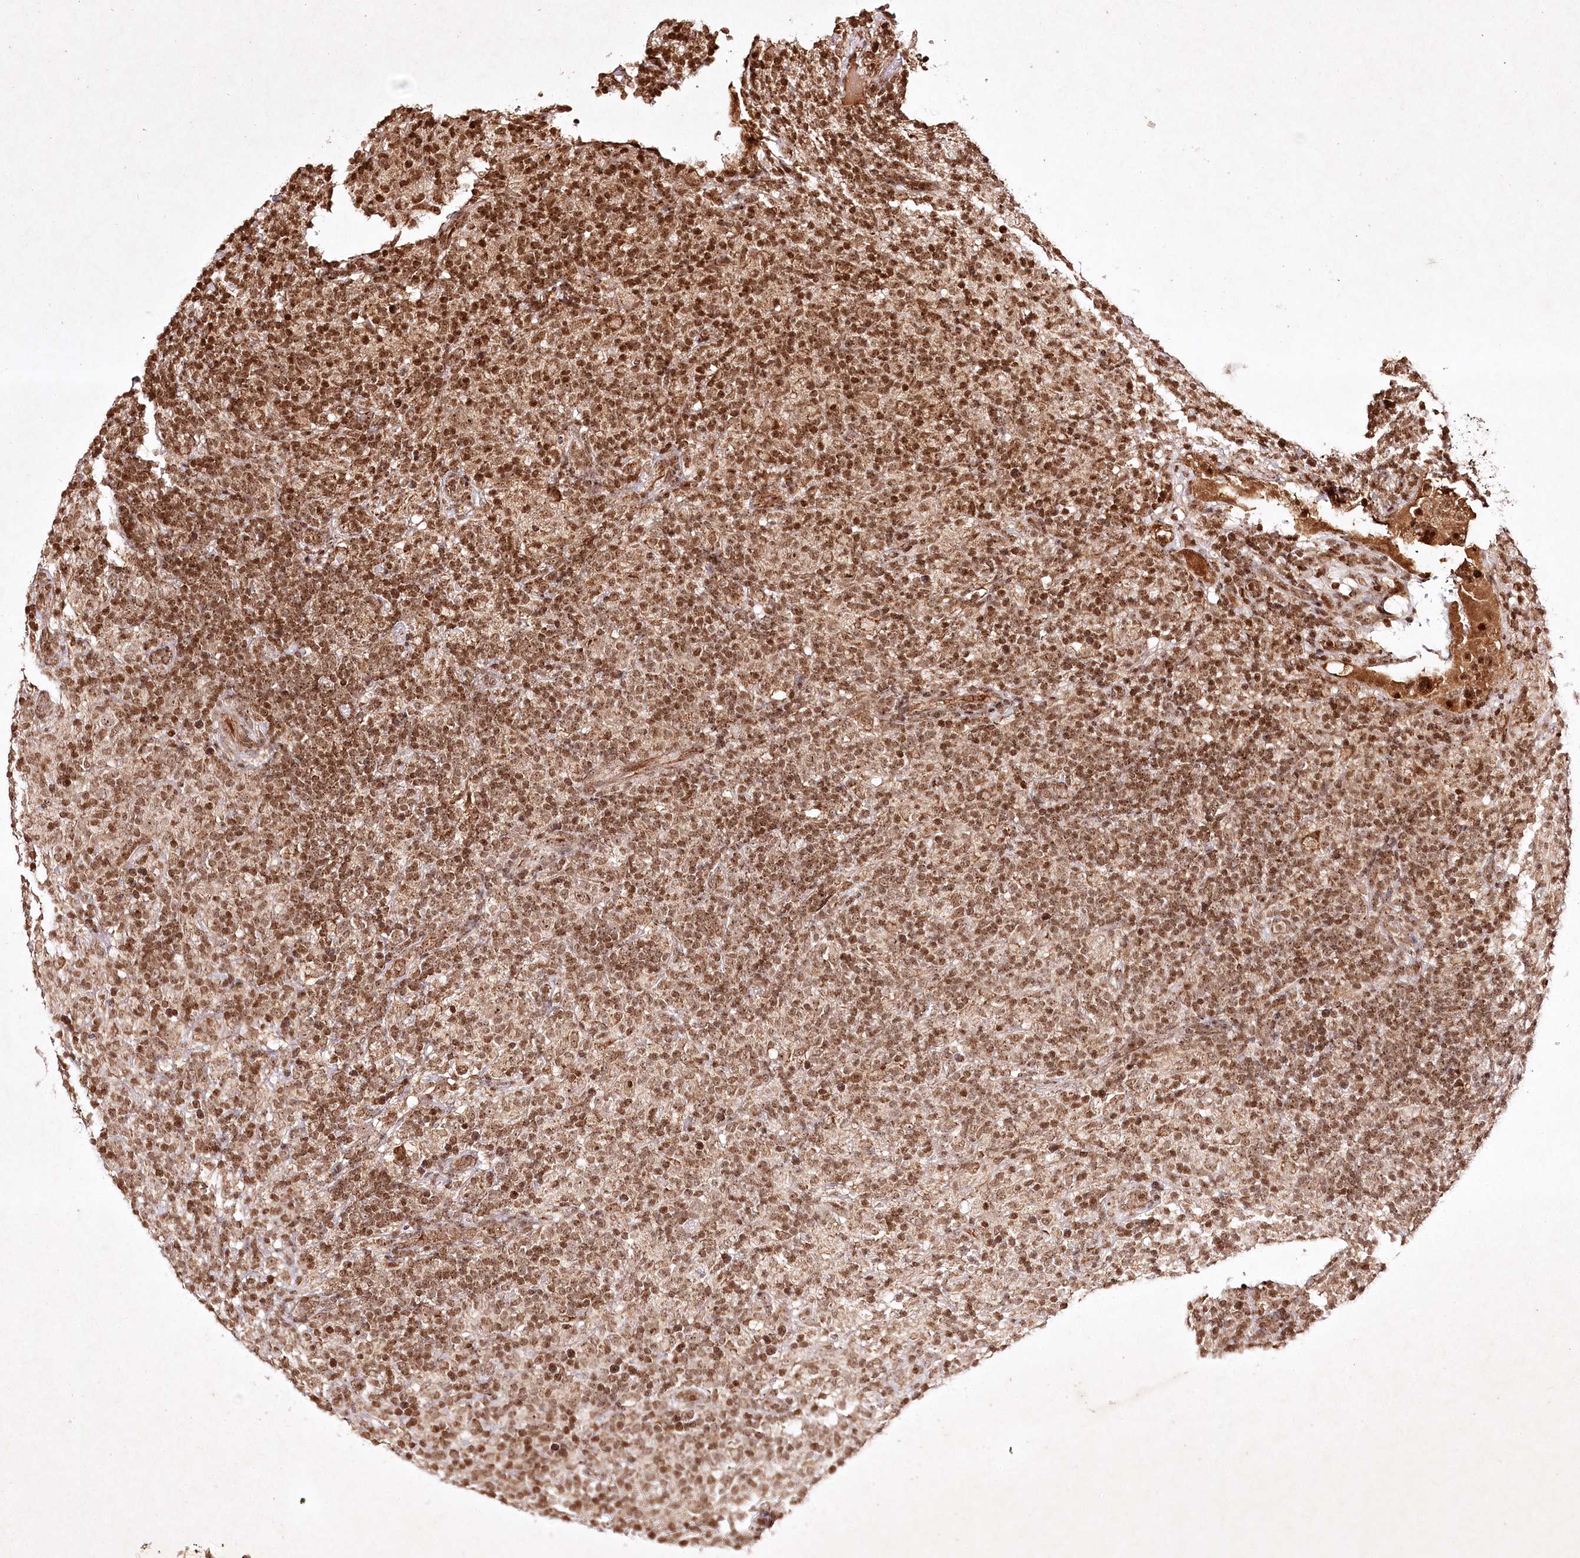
{"staining": {"intensity": "weak", "quantity": ">75%", "location": "nuclear"}, "tissue": "lymphoma", "cell_type": "Tumor cells", "image_type": "cancer", "snomed": [{"axis": "morphology", "description": "Hodgkin's disease, NOS"}, {"axis": "topography", "description": "Lymph node"}], "caption": "Weak nuclear positivity for a protein is identified in approximately >75% of tumor cells of Hodgkin's disease using IHC.", "gene": "CARM1", "patient": {"sex": "male", "age": 70}}